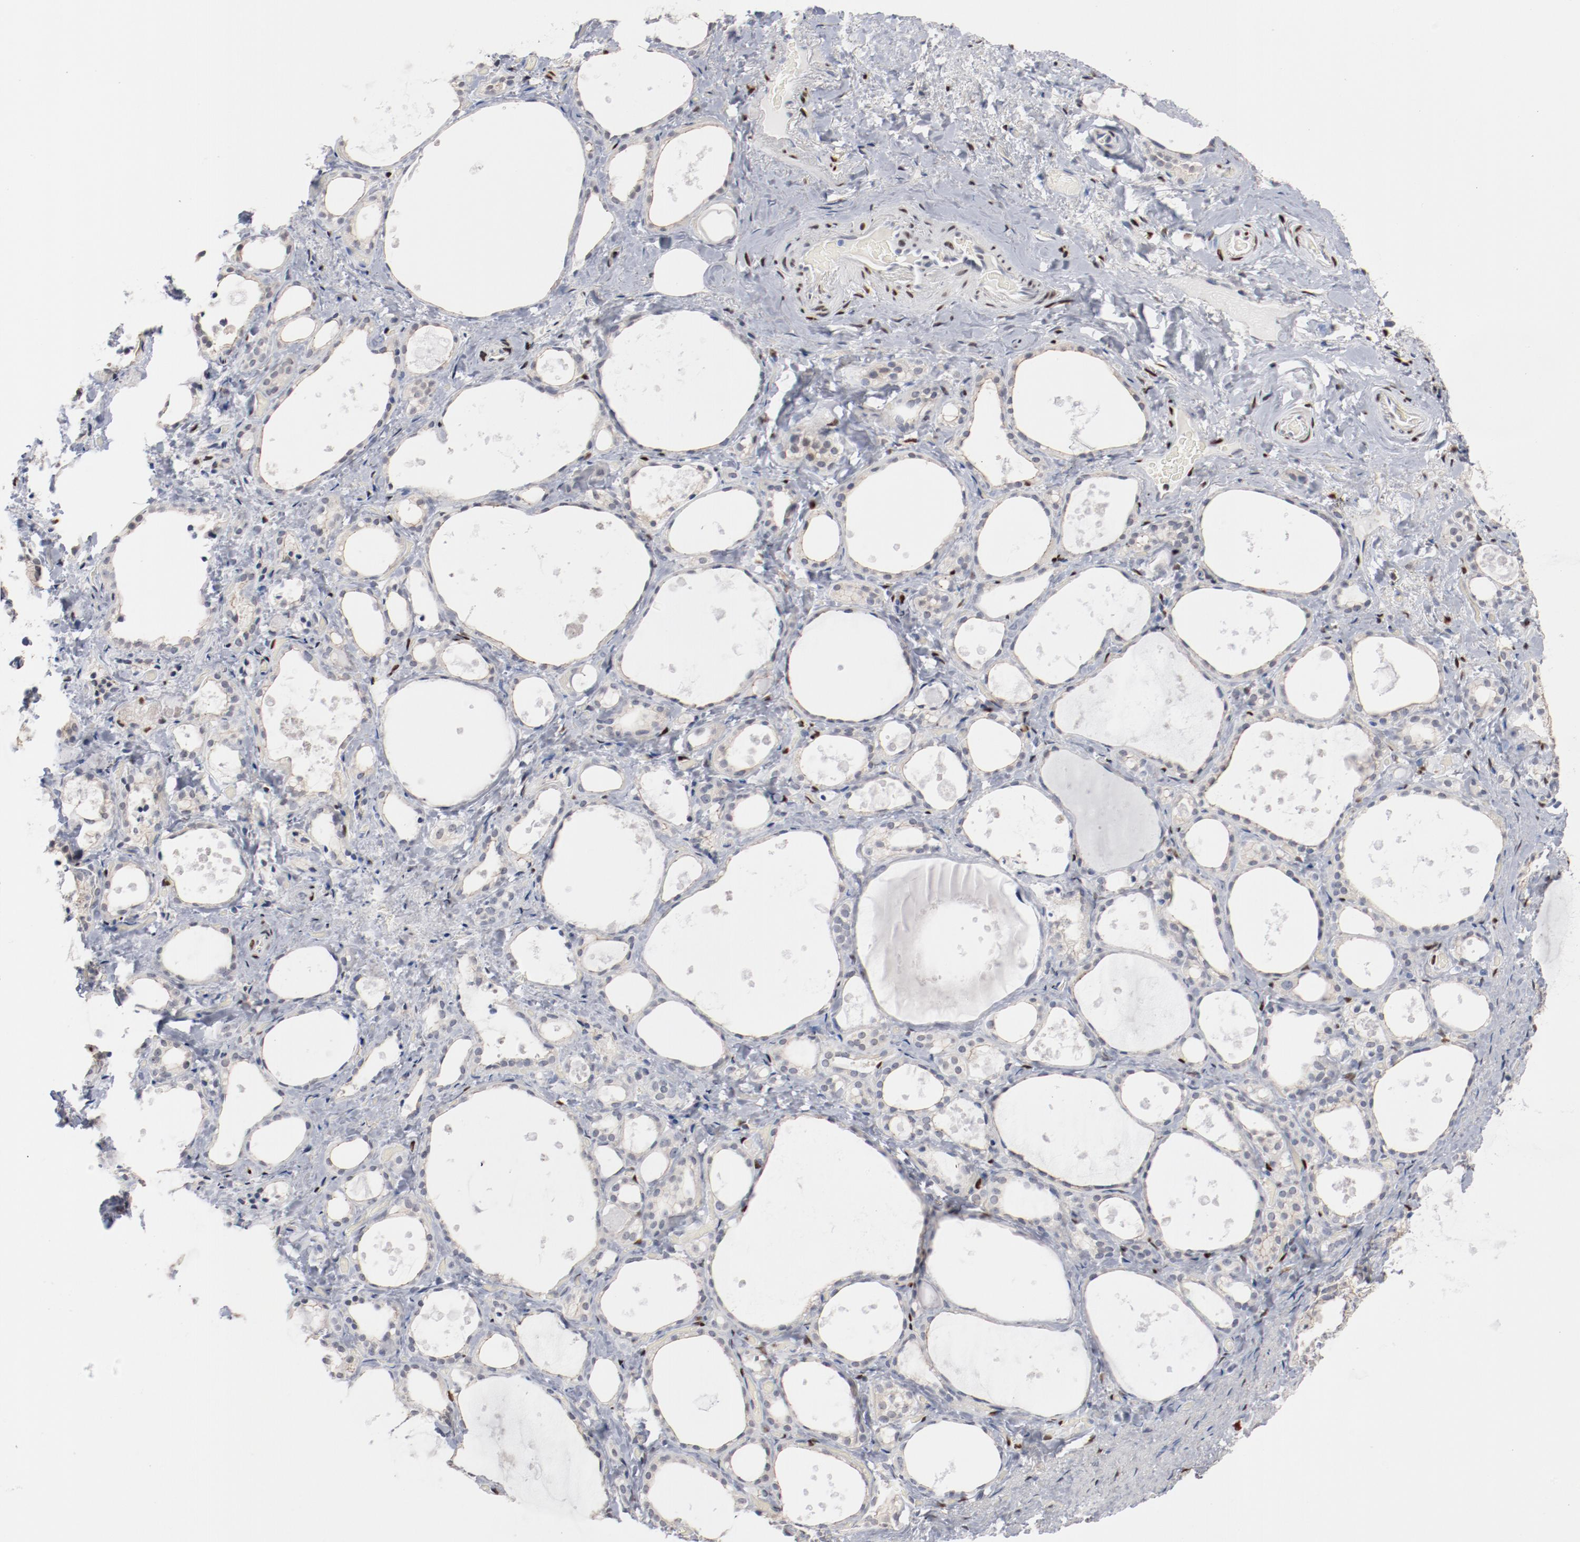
{"staining": {"intensity": "negative", "quantity": "none", "location": "none"}, "tissue": "thyroid gland", "cell_type": "Glandular cells", "image_type": "normal", "snomed": [{"axis": "morphology", "description": "Normal tissue, NOS"}, {"axis": "topography", "description": "Thyroid gland"}], "caption": "IHC image of normal thyroid gland: human thyroid gland stained with DAB exhibits no significant protein staining in glandular cells. The staining was performed using DAB (3,3'-diaminobenzidine) to visualize the protein expression in brown, while the nuclei were stained in blue with hematoxylin (Magnification: 20x).", "gene": "ZEB2", "patient": {"sex": "female", "age": 75}}